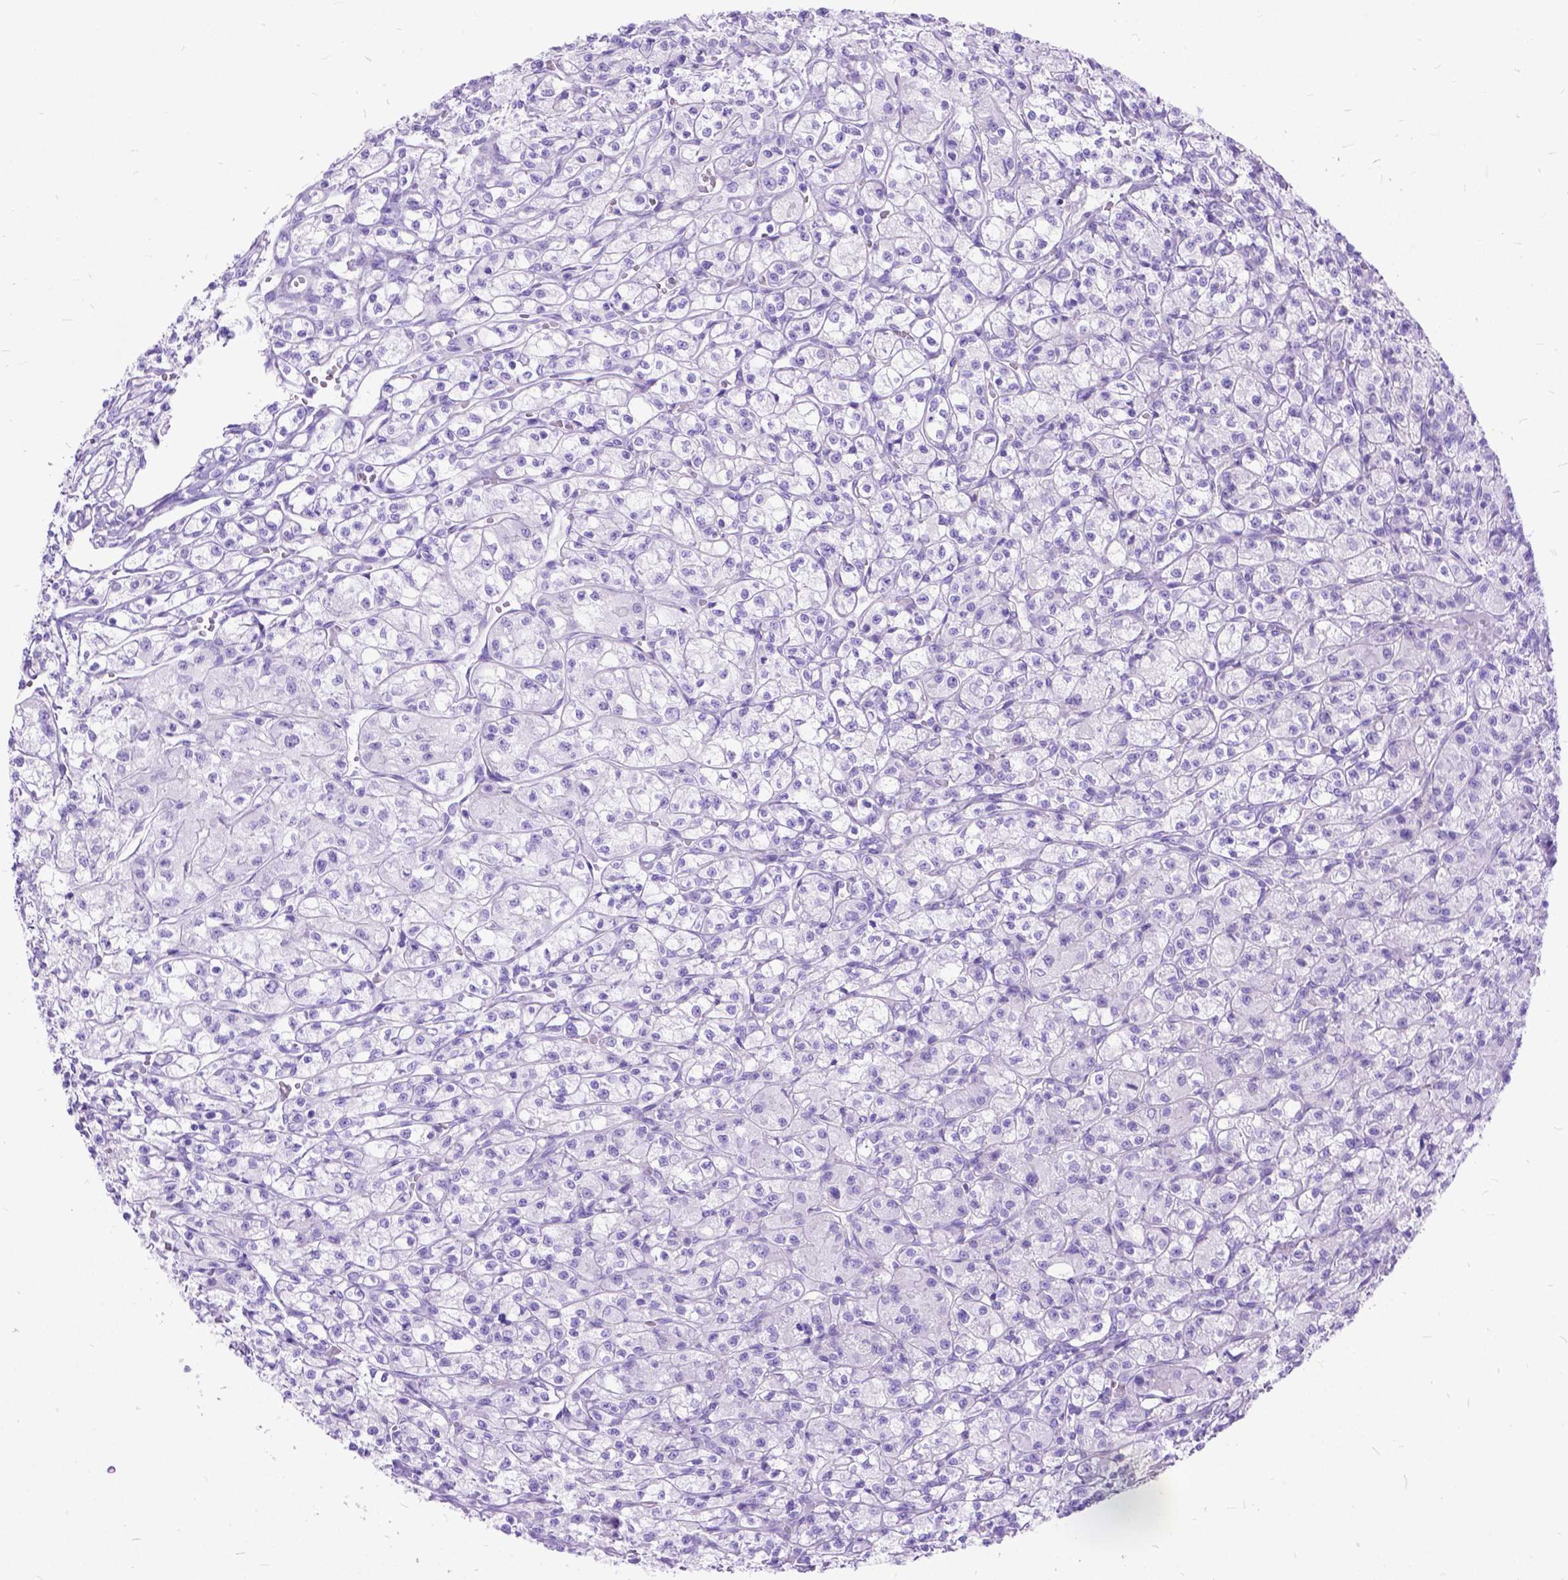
{"staining": {"intensity": "negative", "quantity": "none", "location": "none"}, "tissue": "renal cancer", "cell_type": "Tumor cells", "image_type": "cancer", "snomed": [{"axis": "morphology", "description": "Adenocarcinoma, NOS"}, {"axis": "topography", "description": "Kidney"}], "caption": "Renal cancer (adenocarcinoma) was stained to show a protein in brown. There is no significant staining in tumor cells.", "gene": "ARL9", "patient": {"sex": "female", "age": 70}}